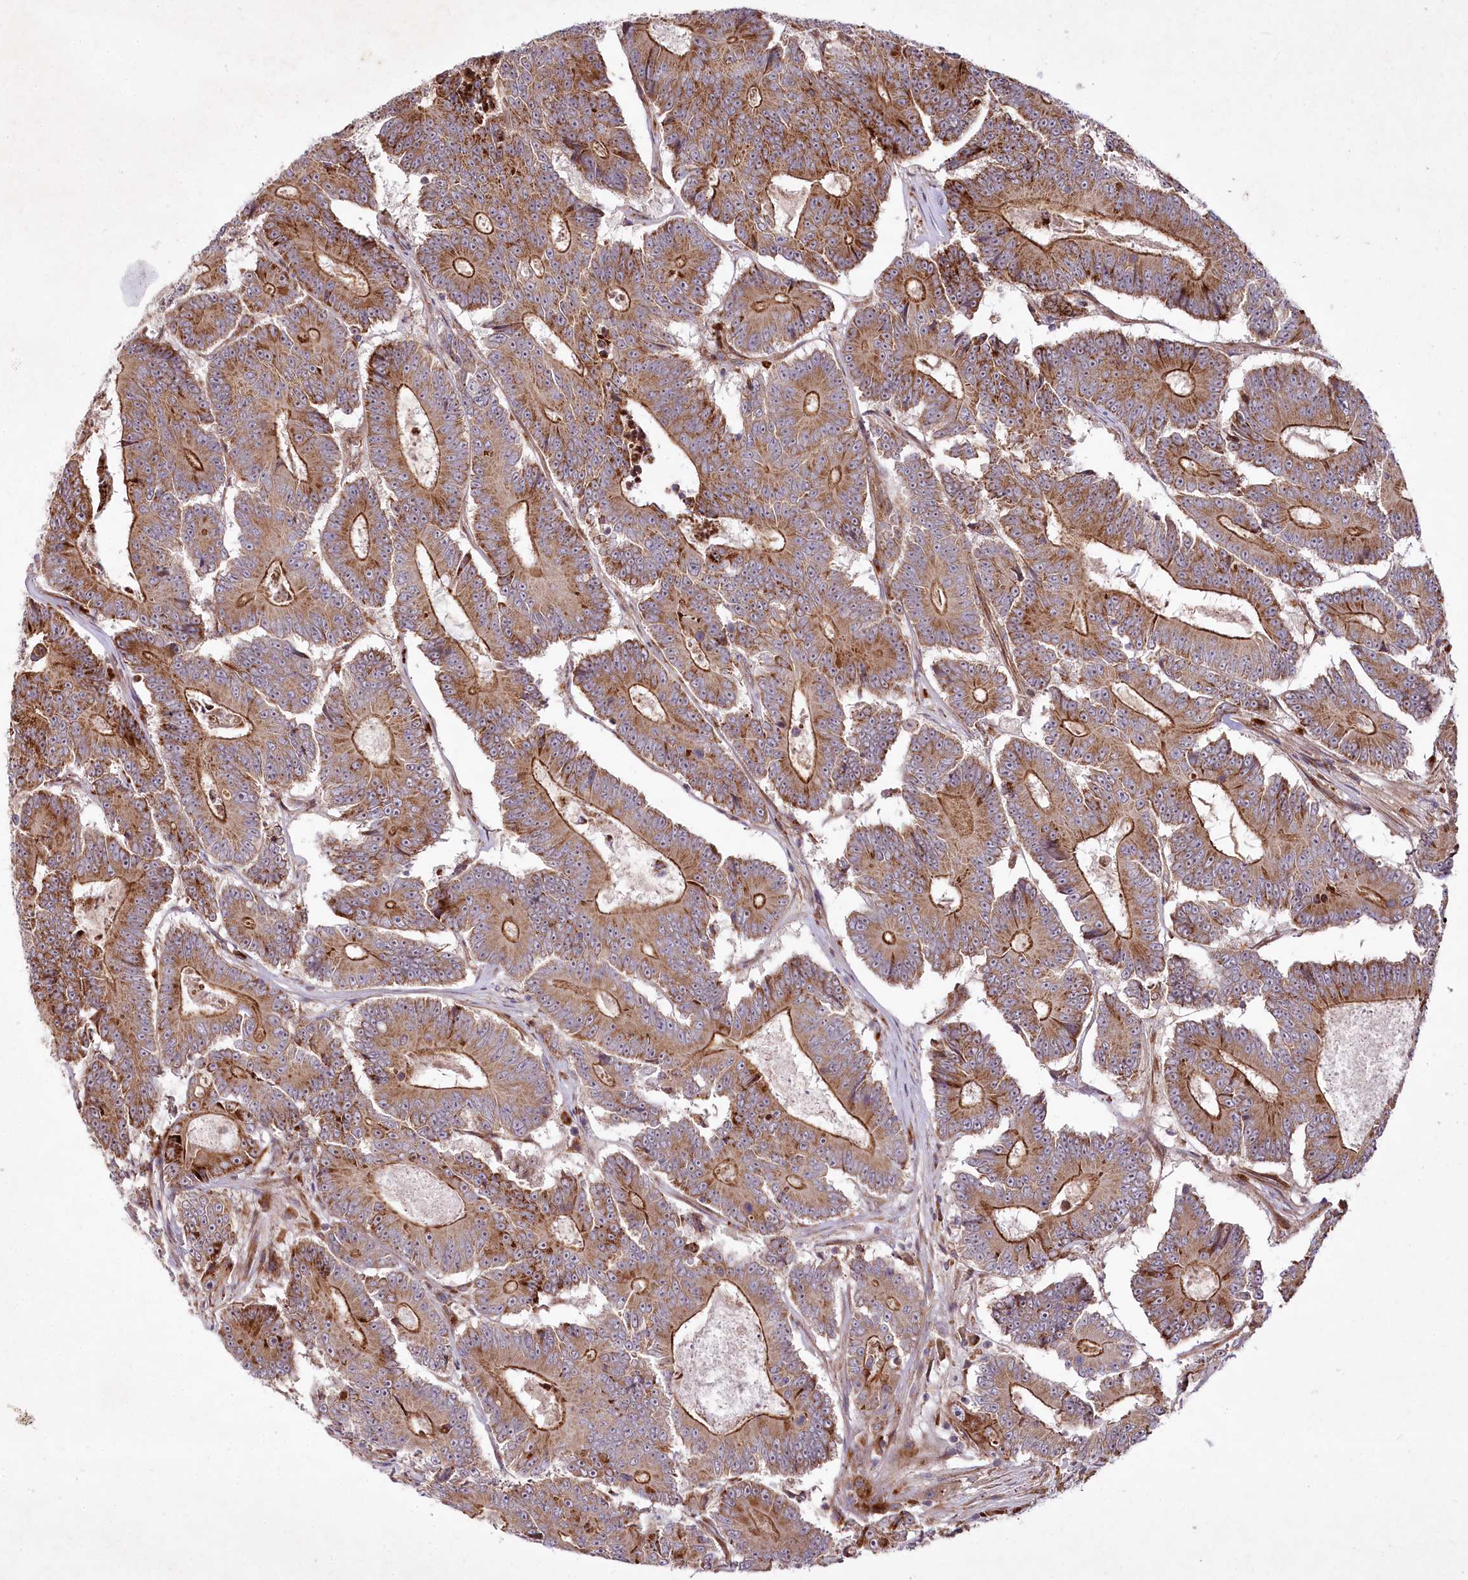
{"staining": {"intensity": "strong", "quantity": ">75%", "location": "cytoplasmic/membranous"}, "tissue": "colorectal cancer", "cell_type": "Tumor cells", "image_type": "cancer", "snomed": [{"axis": "morphology", "description": "Adenocarcinoma, NOS"}, {"axis": "topography", "description": "Colon"}], "caption": "Colorectal cancer (adenocarcinoma) stained for a protein reveals strong cytoplasmic/membranous positivity in tumor cells.", "gene": "PSTK", "patient": {"sex": "male", "age": 83}}